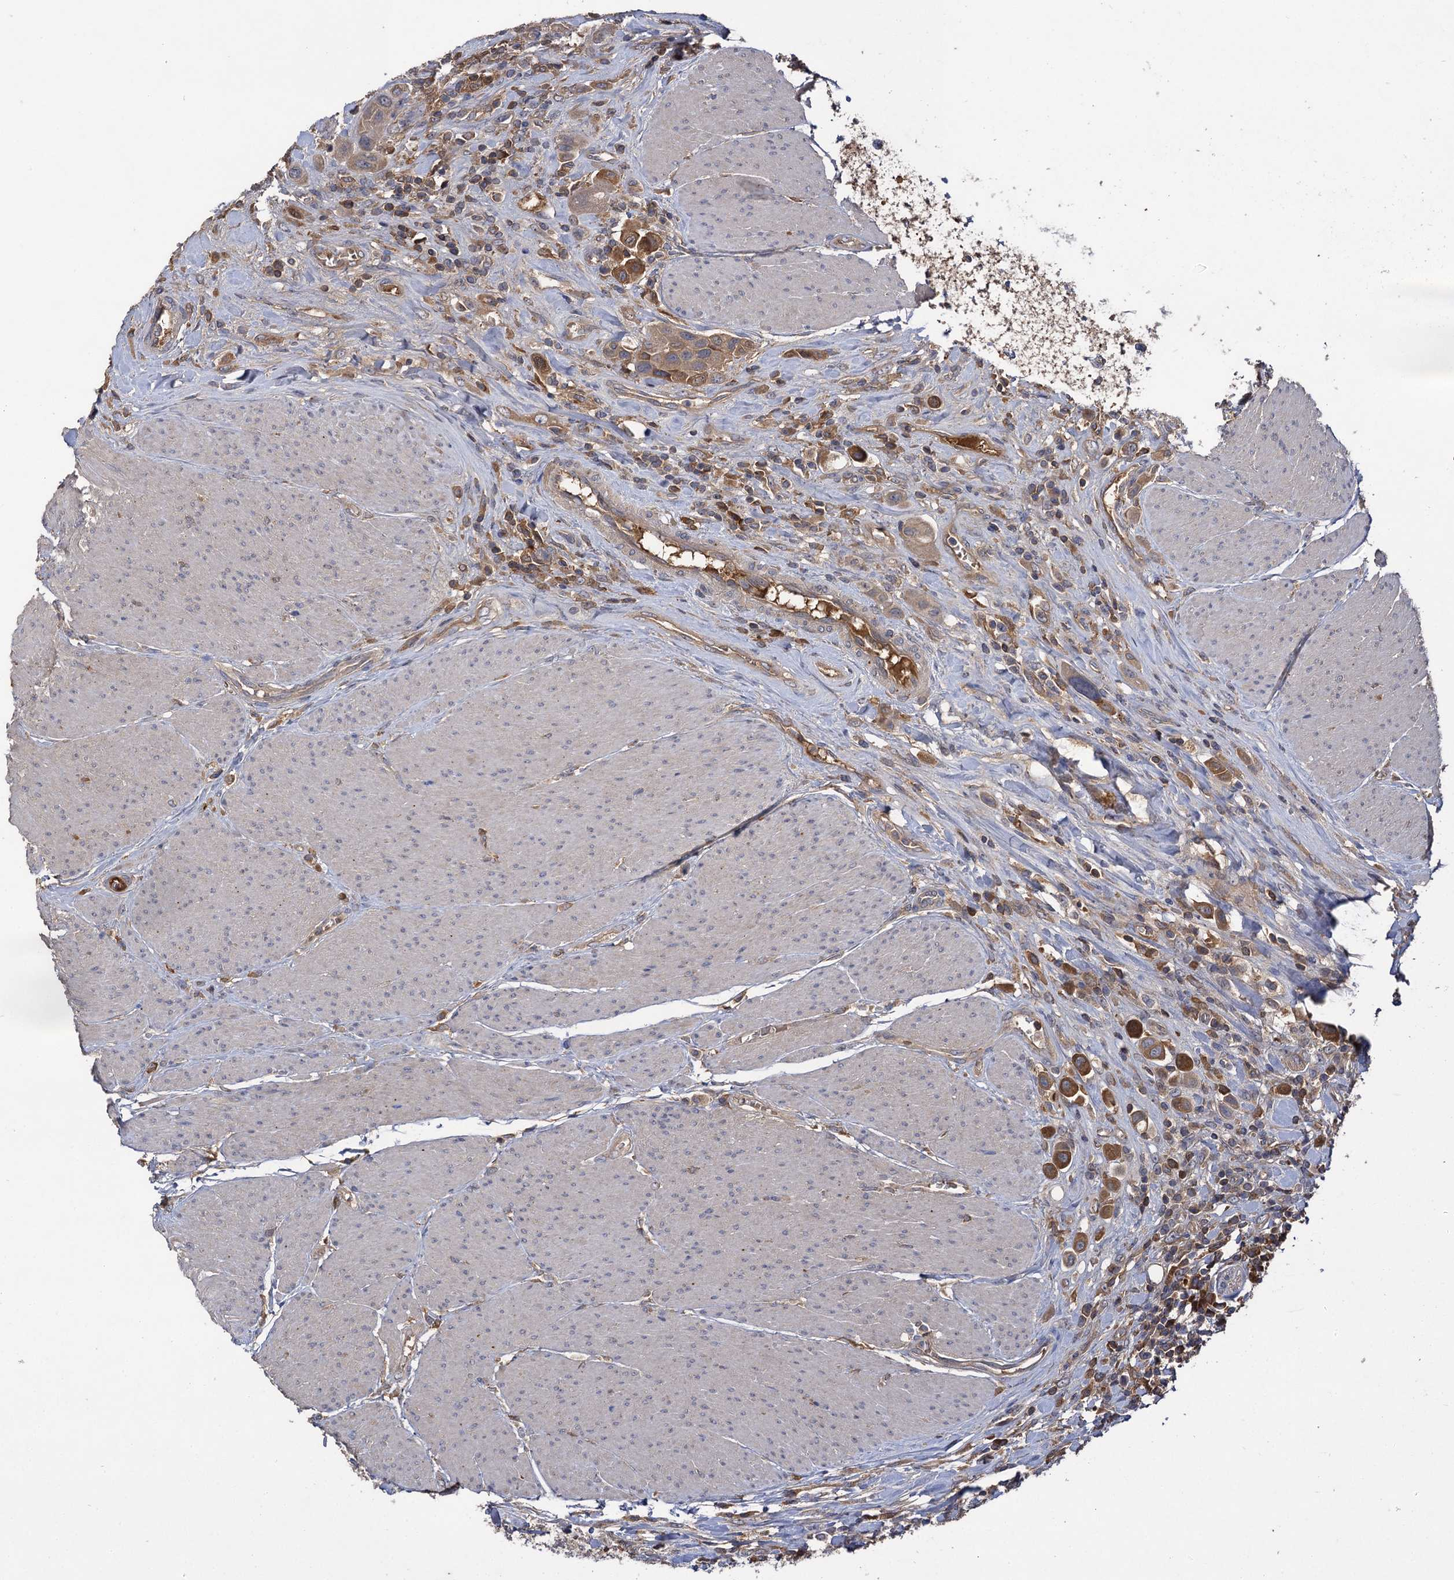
{"staining": {"intensity": "moderate", "quantity": ">75%", "location": "cytoplasmic/membranous"}, "tissue": "urothelial cancer", "cell_type": "Tumor cells", "image_type": "cancer", "snomed": [{"axis": "morphology", "description": "Urothelial carcinoma, High grade"}, {"axis": "topography", "description": "Urinary bladder"}], "caption": "DAB immunohistochemical staining of human urothelial cancer reveals moderate cytoplasmic/membranous protein staining in approximately >75% of tumor cells. (IHC, brightfield microscopy, high magnification).", "gene": "USP50", "patient": {"sex": "male", "age": 50}}